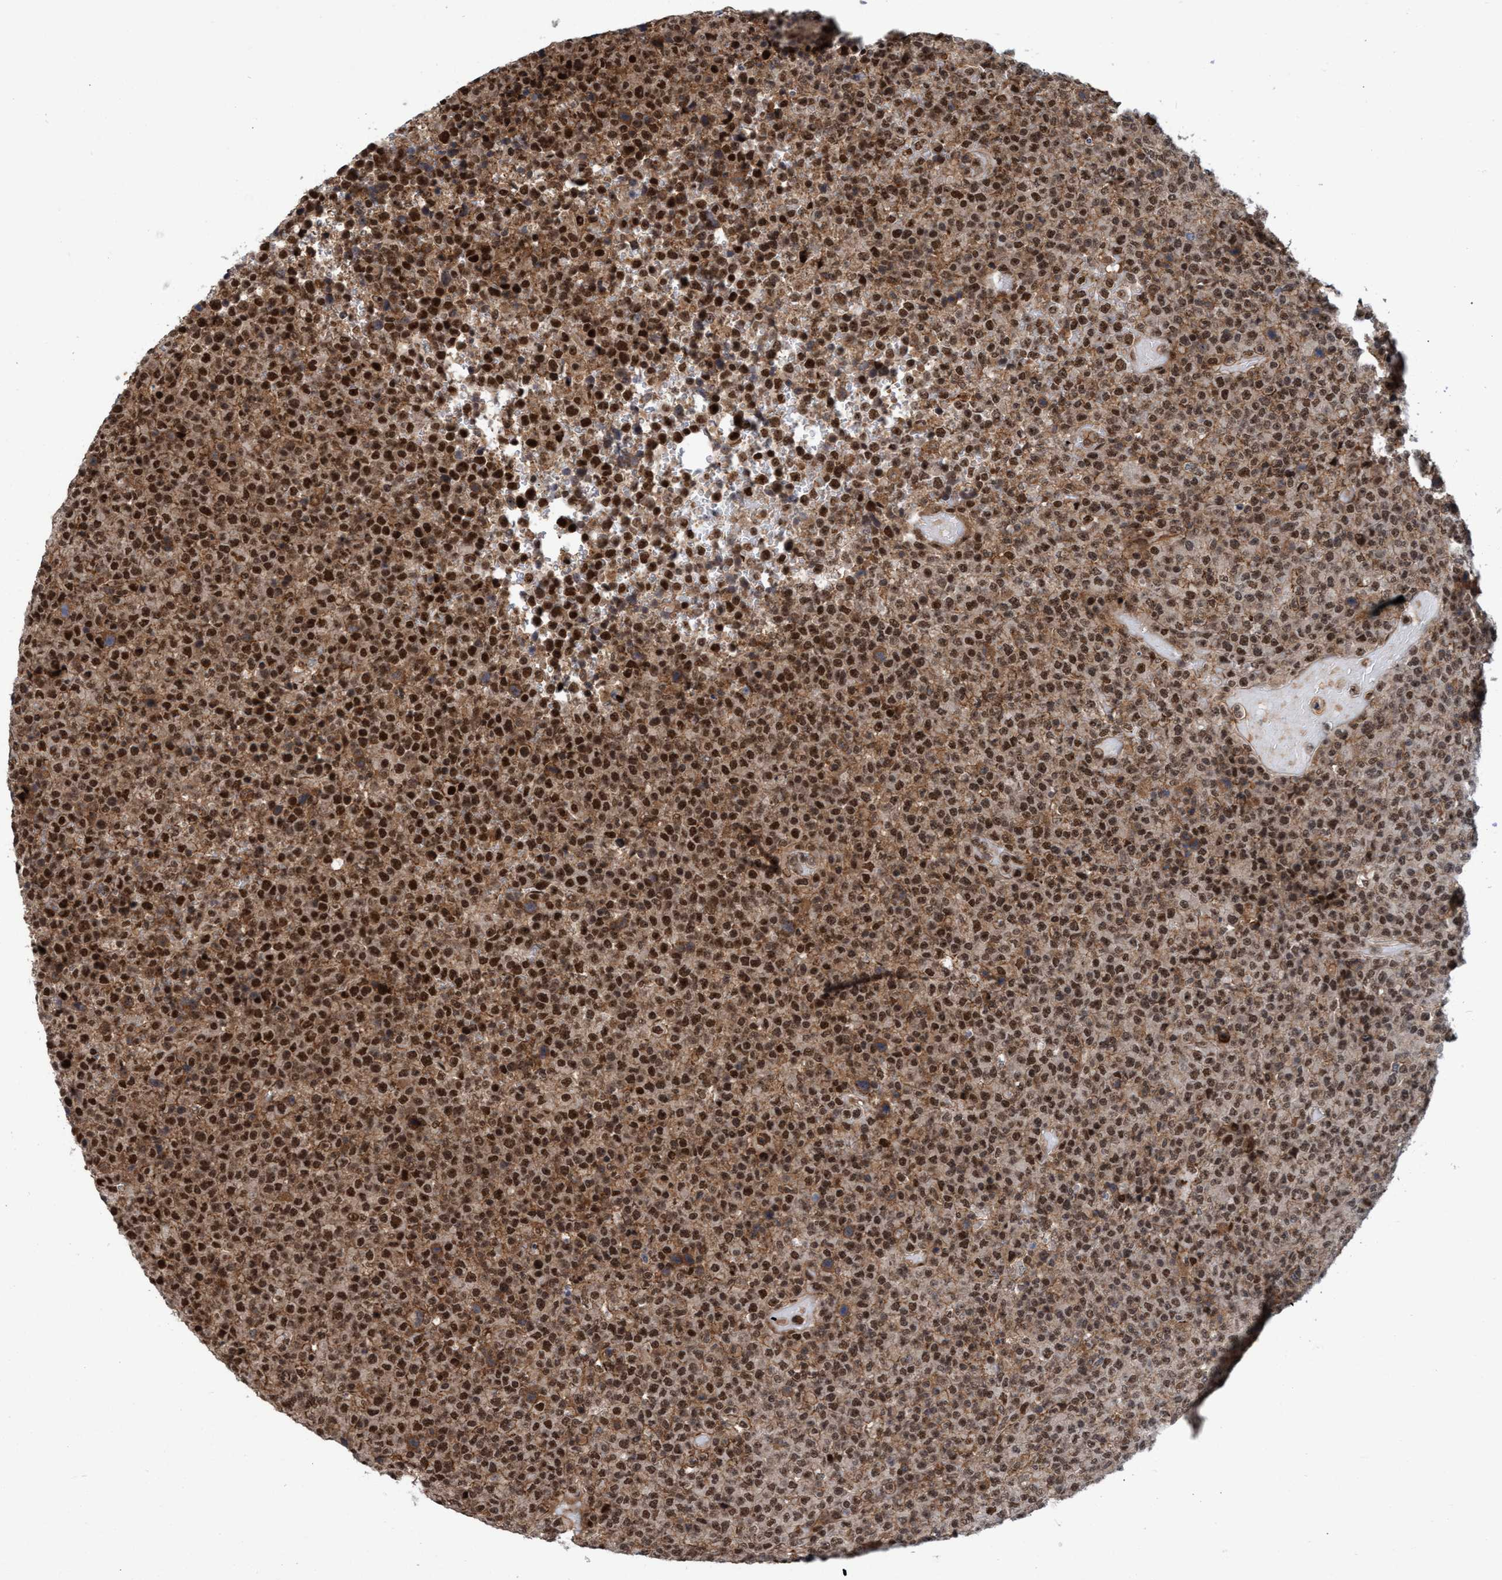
{"staining": {"intensity": "moderate", "quantity": ">75%", "location": "cytoplasmic/membranous,nuclear"}, "tissue": "lymphoma", "cell_type": "Tumor cells", "image_type": "cancer", "snomed": [{"axis": "morphology", "description": "Malignant lymphoma, non-Hodgkin's type, High grade"}, {"axis": "topography", "description": "Lymph node"}], "caption": "IHC image of neoplastic tissue: lymphoma stained using IHC exhibits medium levels of moderate protein expression localized specifically in the cytoplasmic/membranous and nuclear of tumor cells, appearing as a cytoplasmic/membranous and nuclear brown color.", "gene": "GTF2F1", "patient": {"sex": "male", "age": 13}}